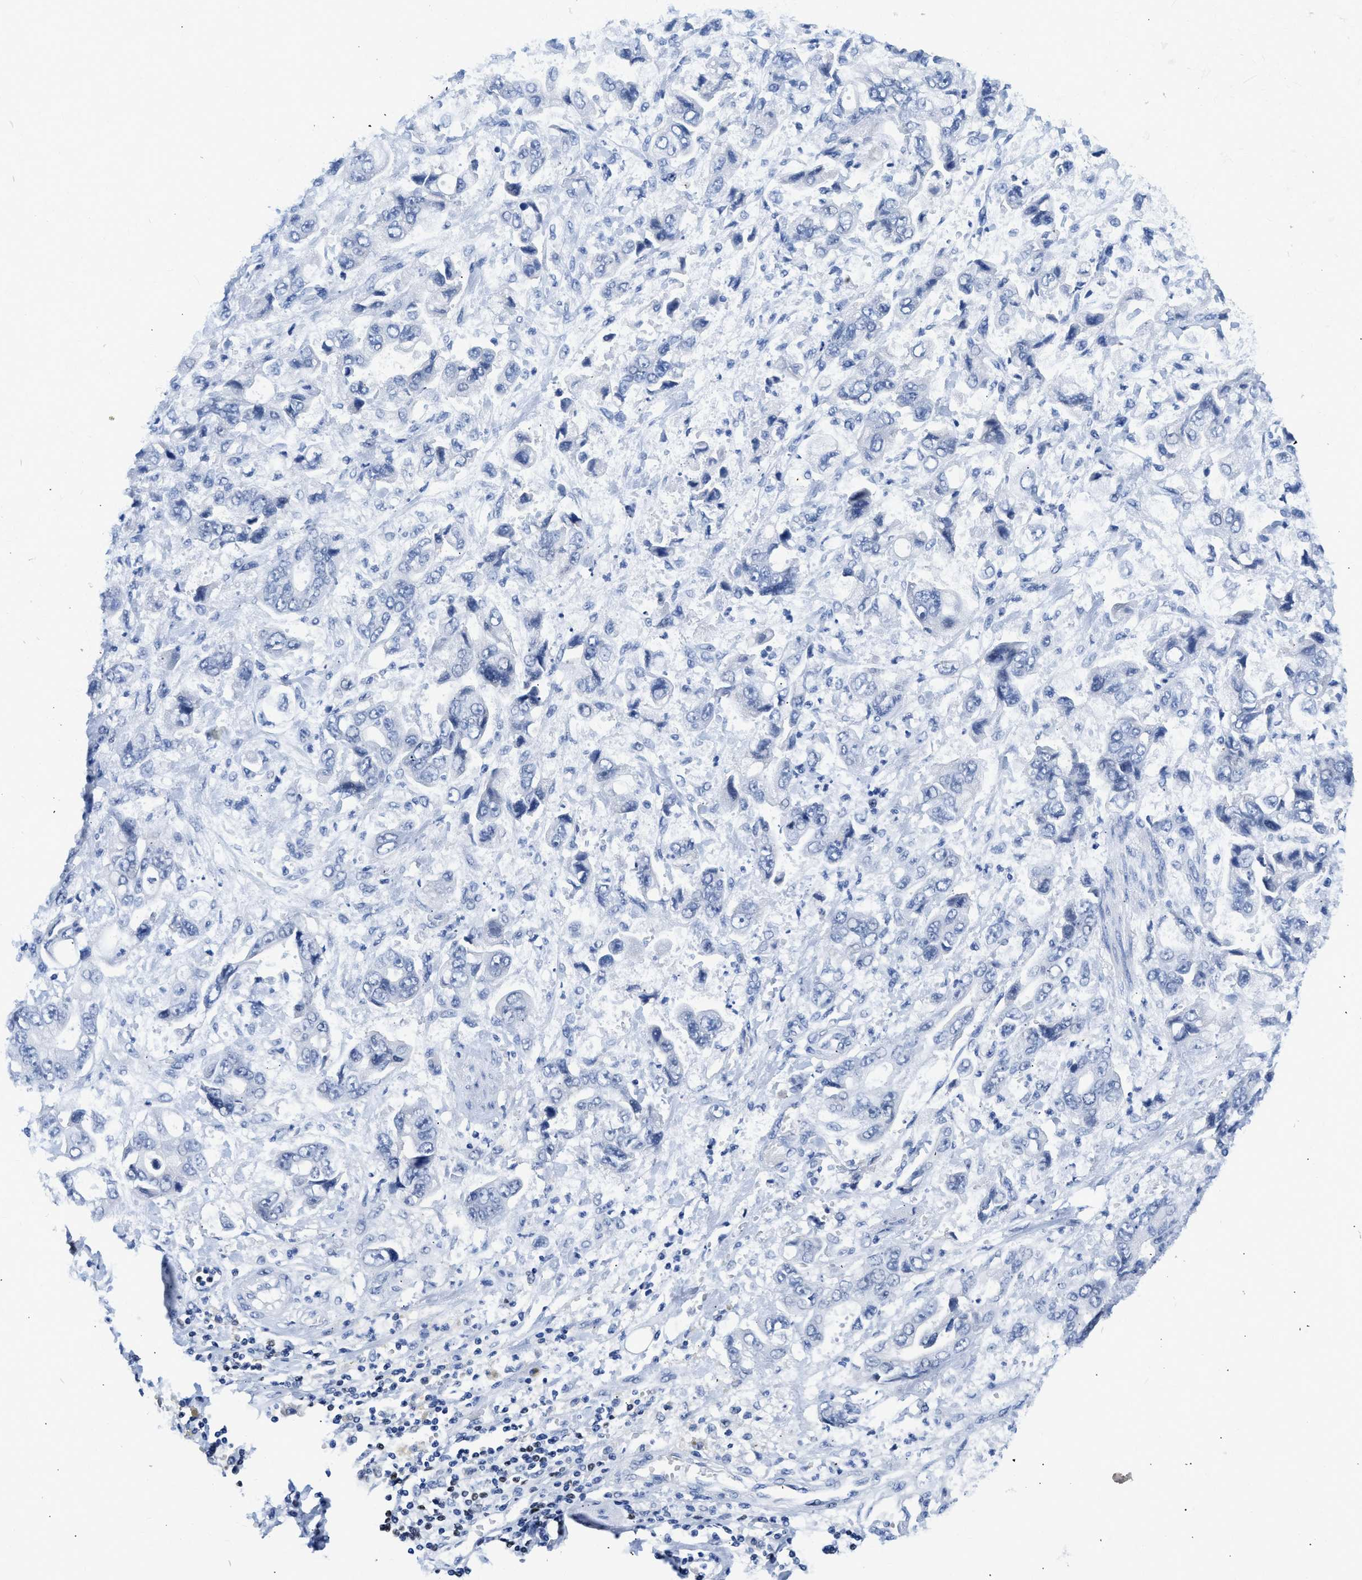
{"staining": {"intensity": "negative", "quantity": "none", "location": "none"}, "tissue": "stomach cancer", "cell_type": "Tumor cells", "image_type": "cancer", "snomed": [{"axis": "morphology", "description": "Normal tissue, NOS"}, {"axis": "morphology", "description": "Adenocarcinoma, NOS"}, {"axis": "topography", "description": "Stomach"}], "caption": "Human stomach adenocarcinoma stained for a protein using immunohistochemistry exhibits no expression in tumor cells.", "gene": "TCF7", "patient": {"sex": "male", "age": 62}}